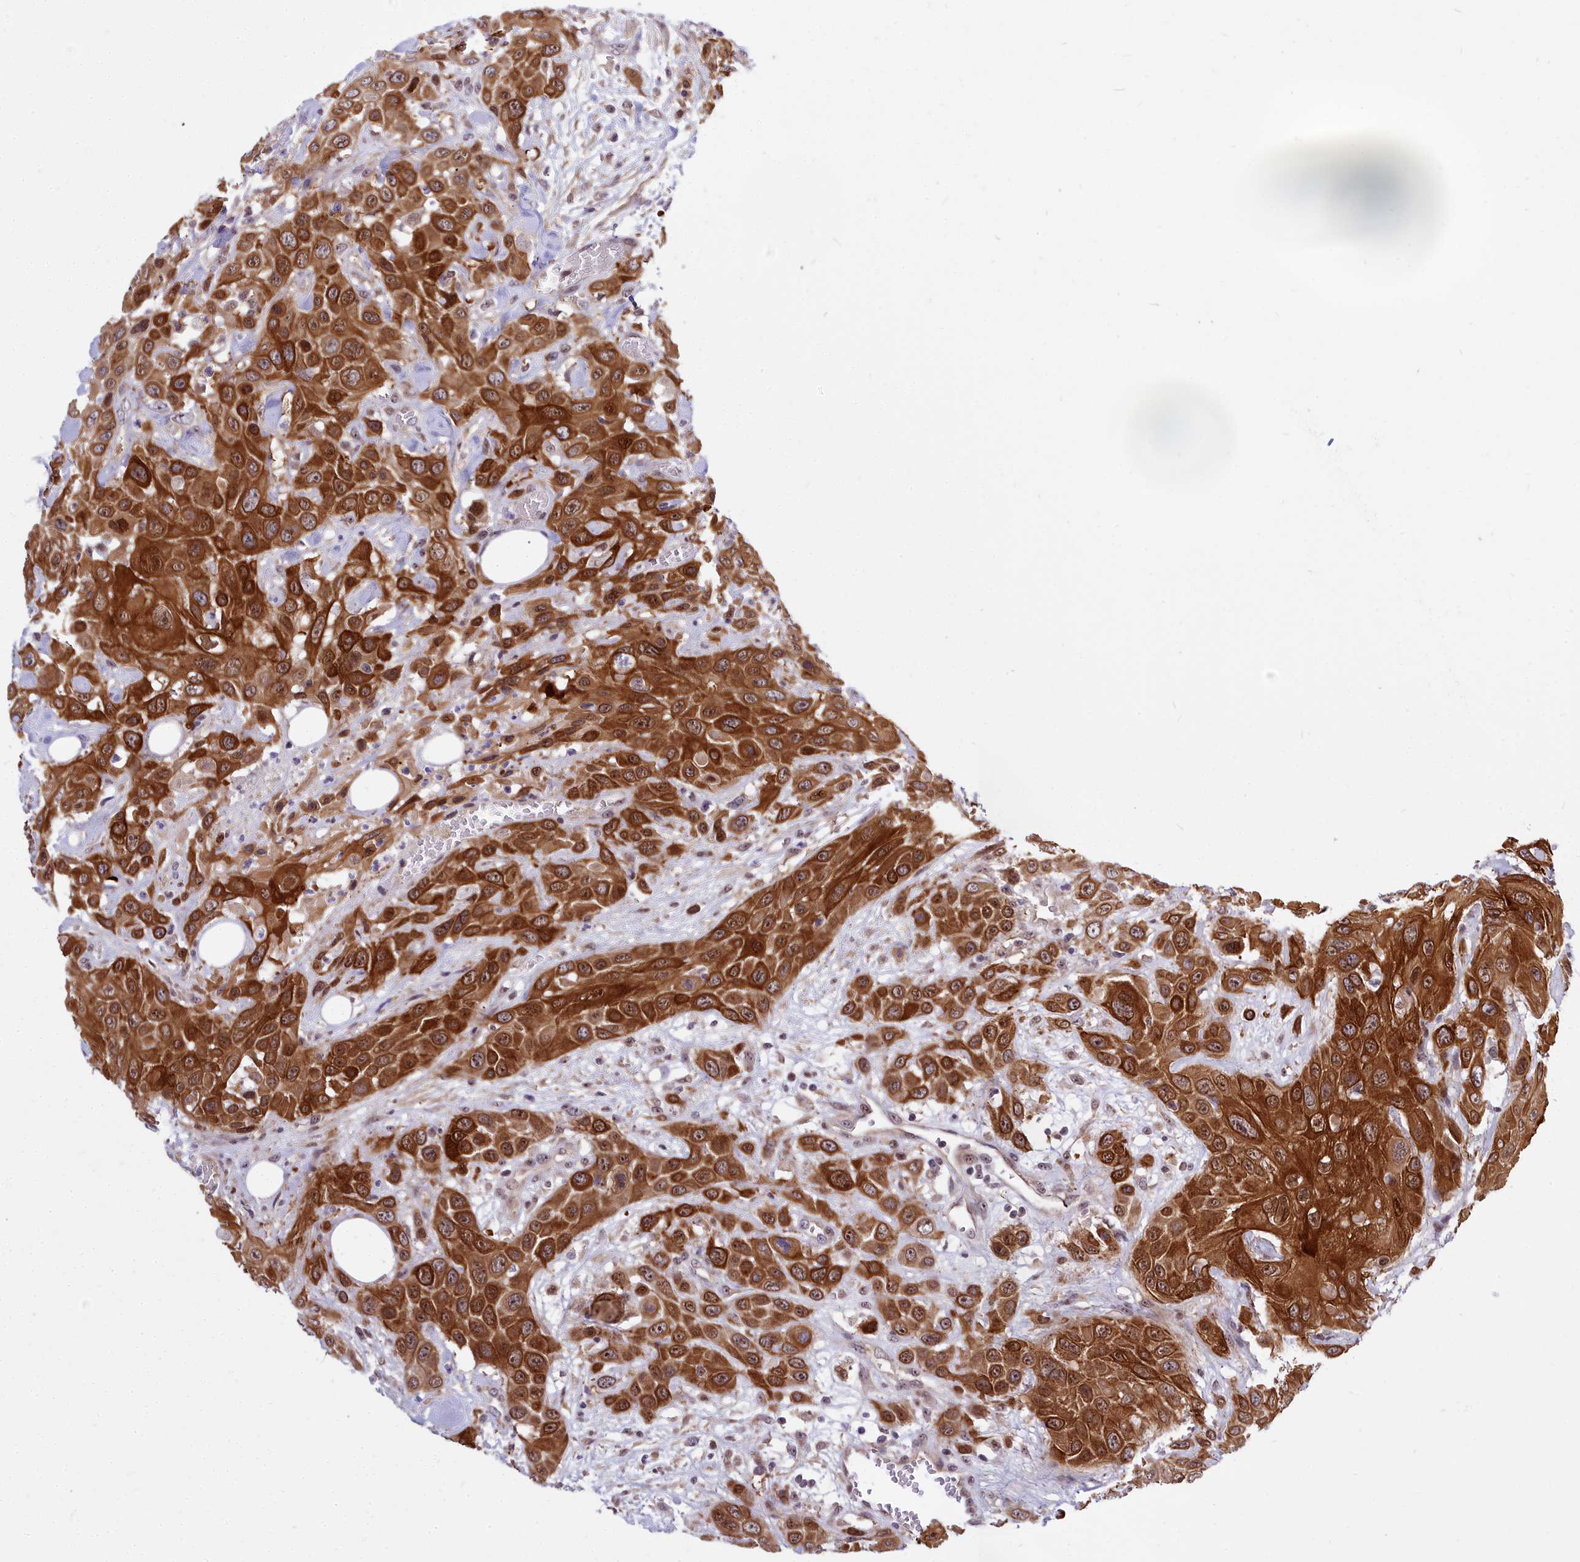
{"staining": {"intensity": "strong", "quantity": ">75%", "location": "cytoplasmic/membranous,nuclear"}, "tissue": "head and neck cancer", "cell_type": "Tumor cells", "image_type": "cancer", "snomed": [{"axis": "morphology", "description": "Squamous cell carcinoma, NOS"}, {"axis": "topography", "description": "Head-Neck"}], "caption": "Immunohistochemical staining of head and neck cancer displays high levels of strong cytoplasmic/membranous and nuclear protein expression in approximately >75% of tumor cells.", "gene": "ABCB8", "patient": {"sex": "male", "age": 81}}